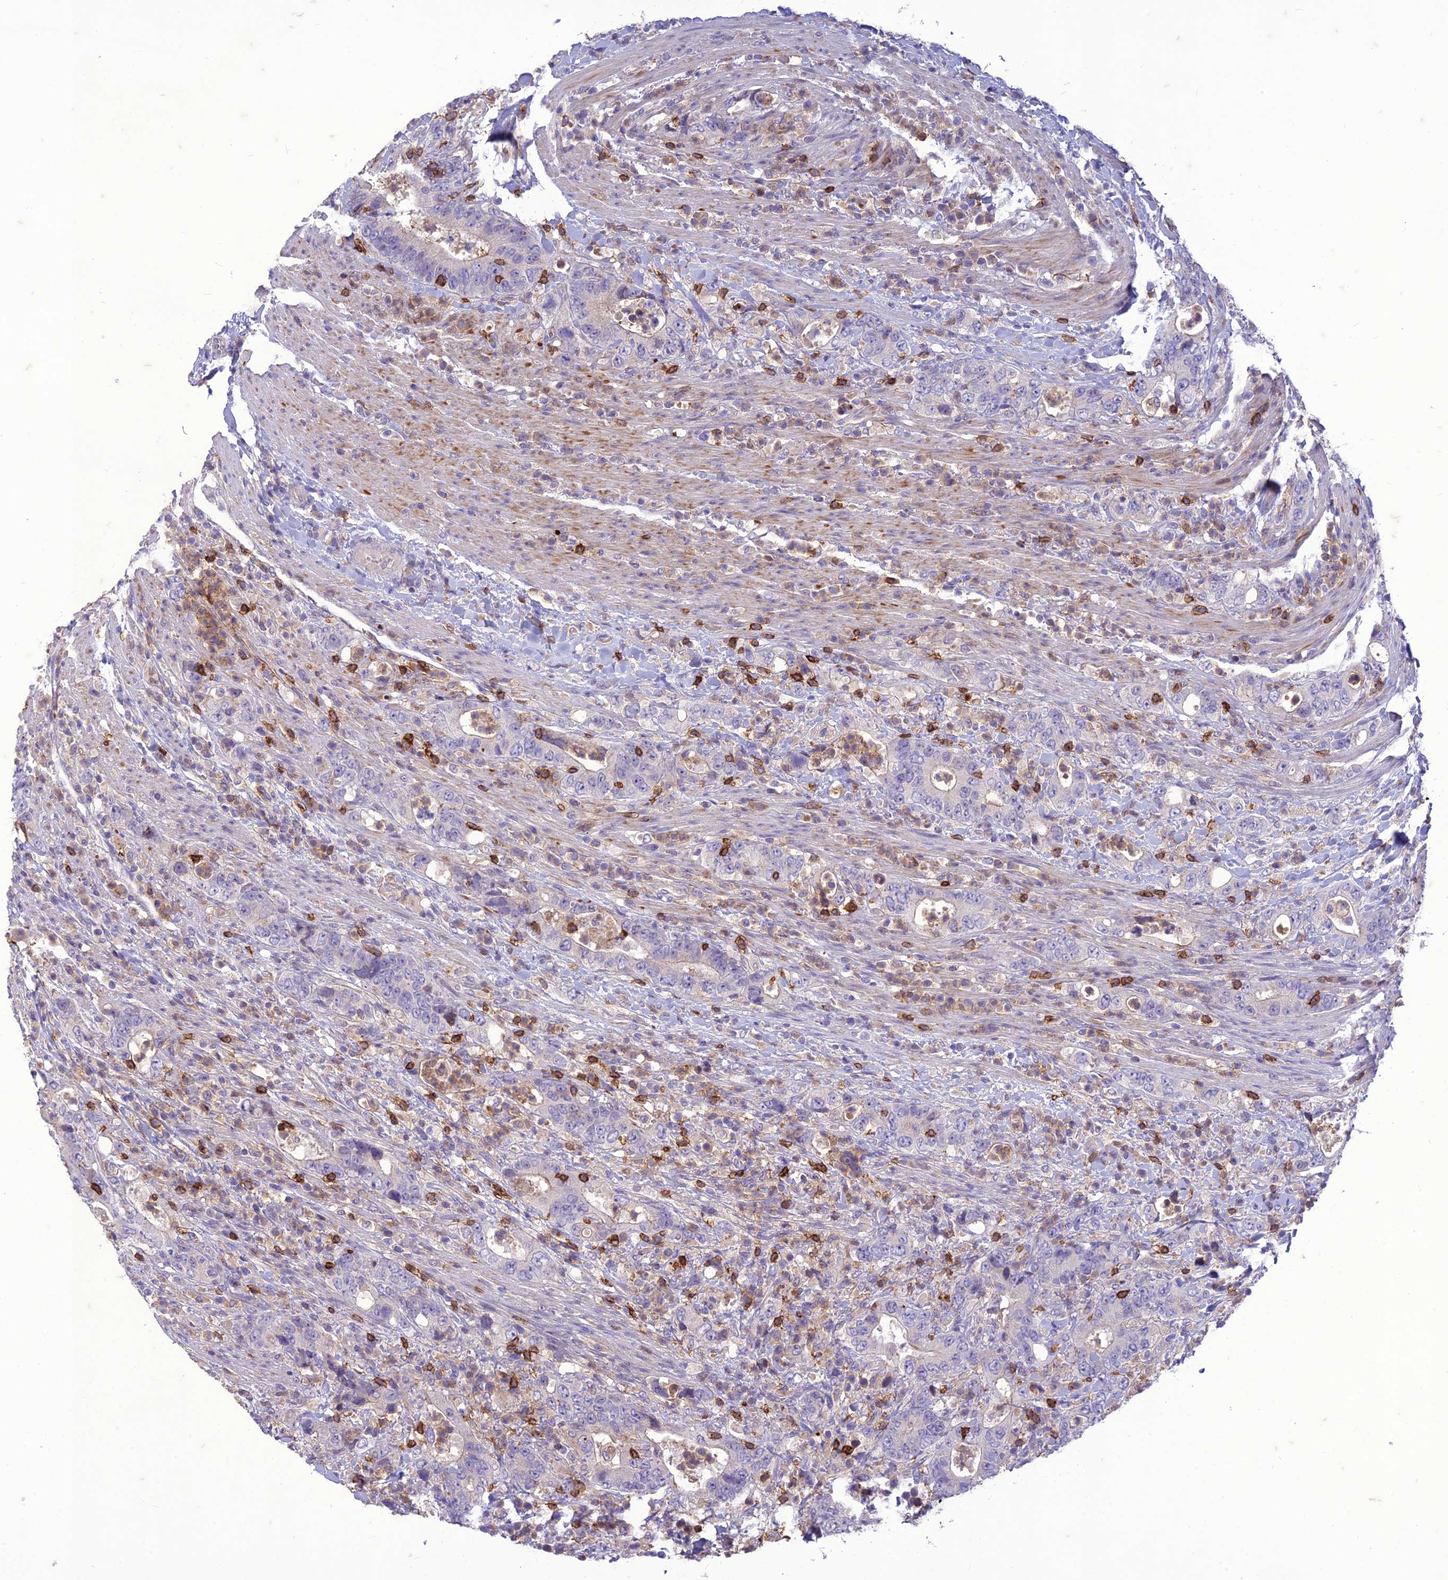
{"staining": {"intensity": "negative", "quantity": "none", "location": "none"}, "tissue": "colorectal cancer", "cell_type": "Tumor cells", "image_type": "cancer", "snomed": [{"axis": "morphology", "description": "Adenocarcinoma, NOS"}, {"axis": "topography", "description": "Colon"}], "caption": "Immunohistochemical staining of adenocarcinoma (colorectal) exhibits no significant positivity in tumor cells.", "gene": "ITGAE", "patient": {"sex": "female", "age": 75}}